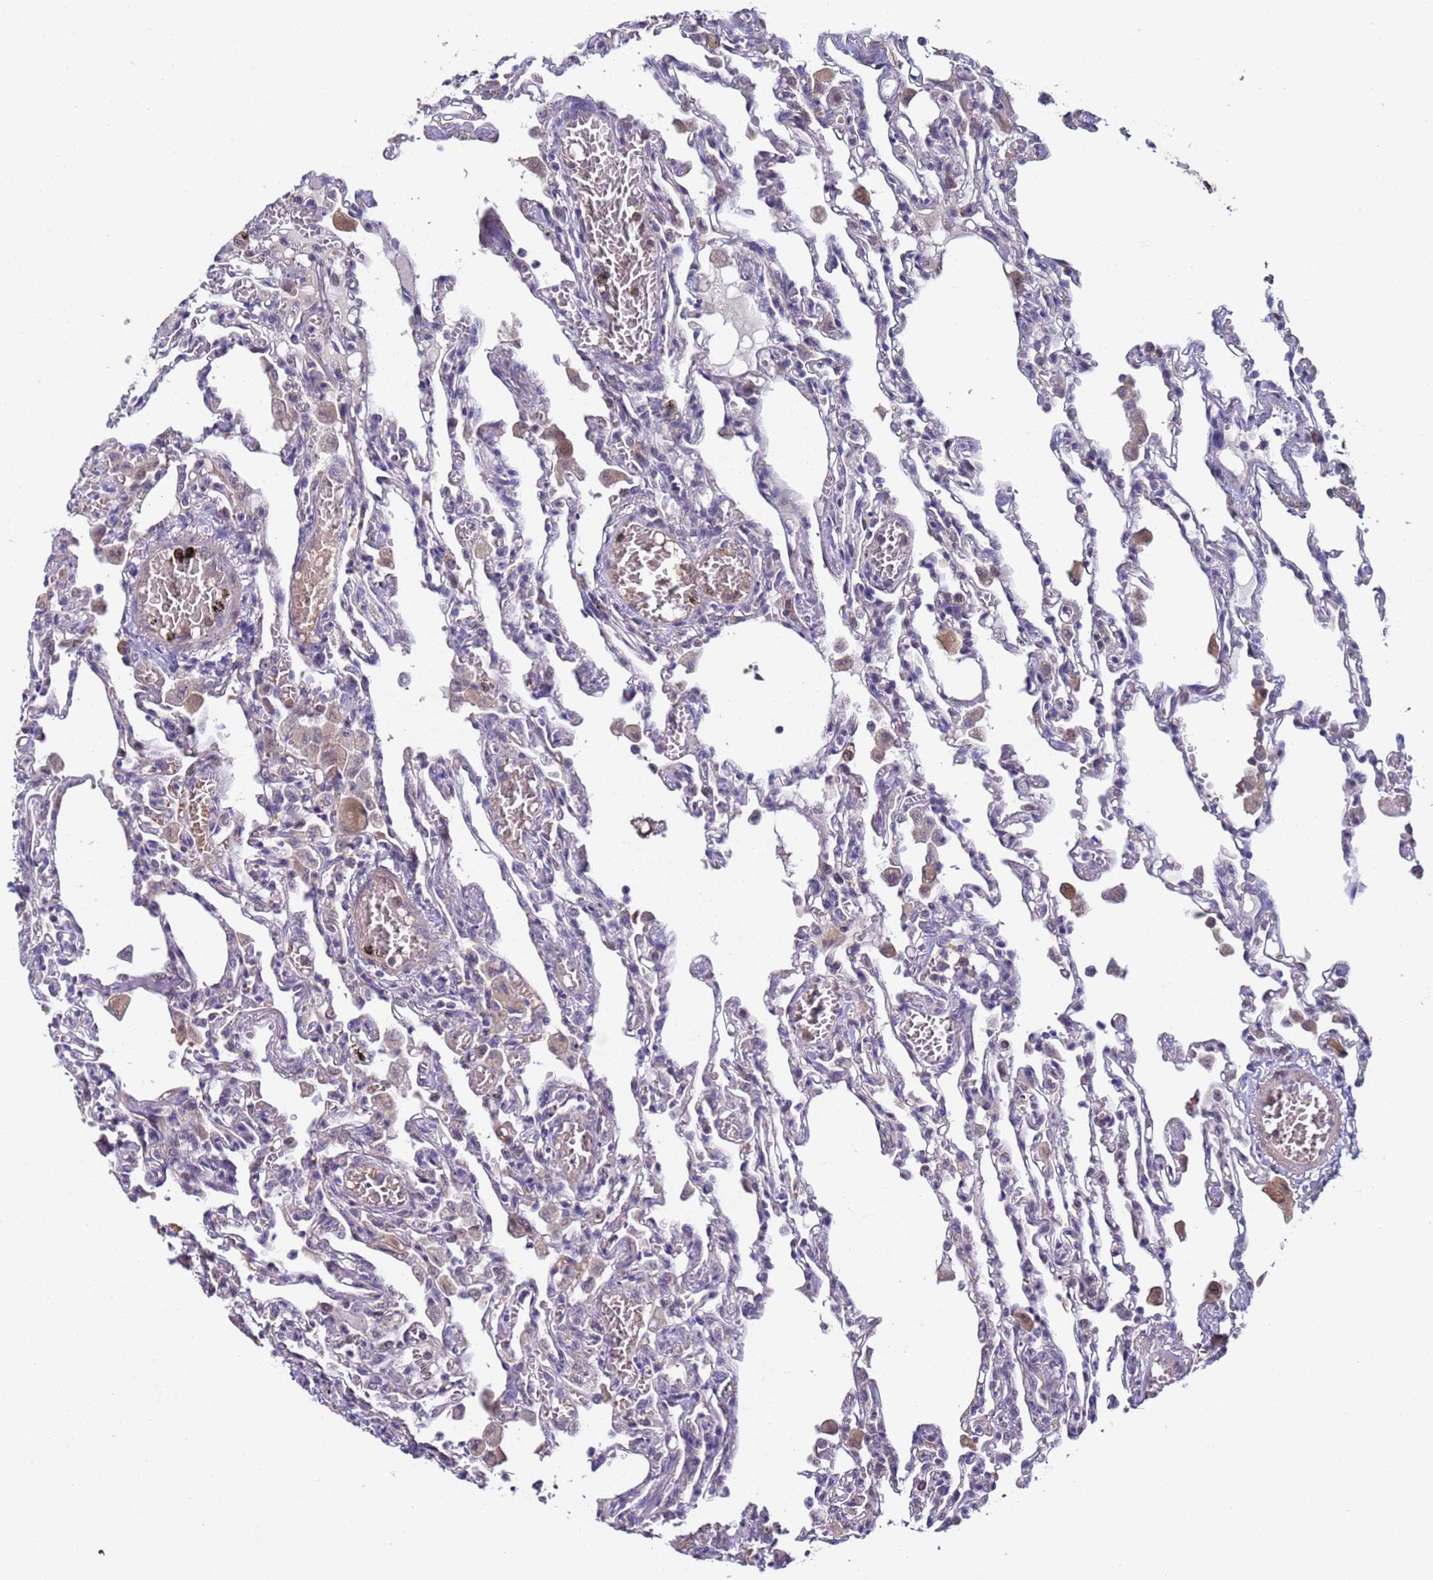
{"staining": {"intensity": "weak", "quantity": "<25%", "location": "cytoplasmic/membranous"}, "tissue": "lung", "cell_type": "Alveolar cells", "image_type": "normal", "snomed": [{"axis": "morphology", "description": "Normal tissue, NOS"}, {"axis": "topography", "description": "Bronchus"}, {"axis": "topography", "description": "Lung"}], "caption": "This is an immunohistochemistry image of unremarkable human lung. There is no positivity in alveolar cells.", "gene": "CLHC1", "patient": {"sex": "female", "age": 49}}